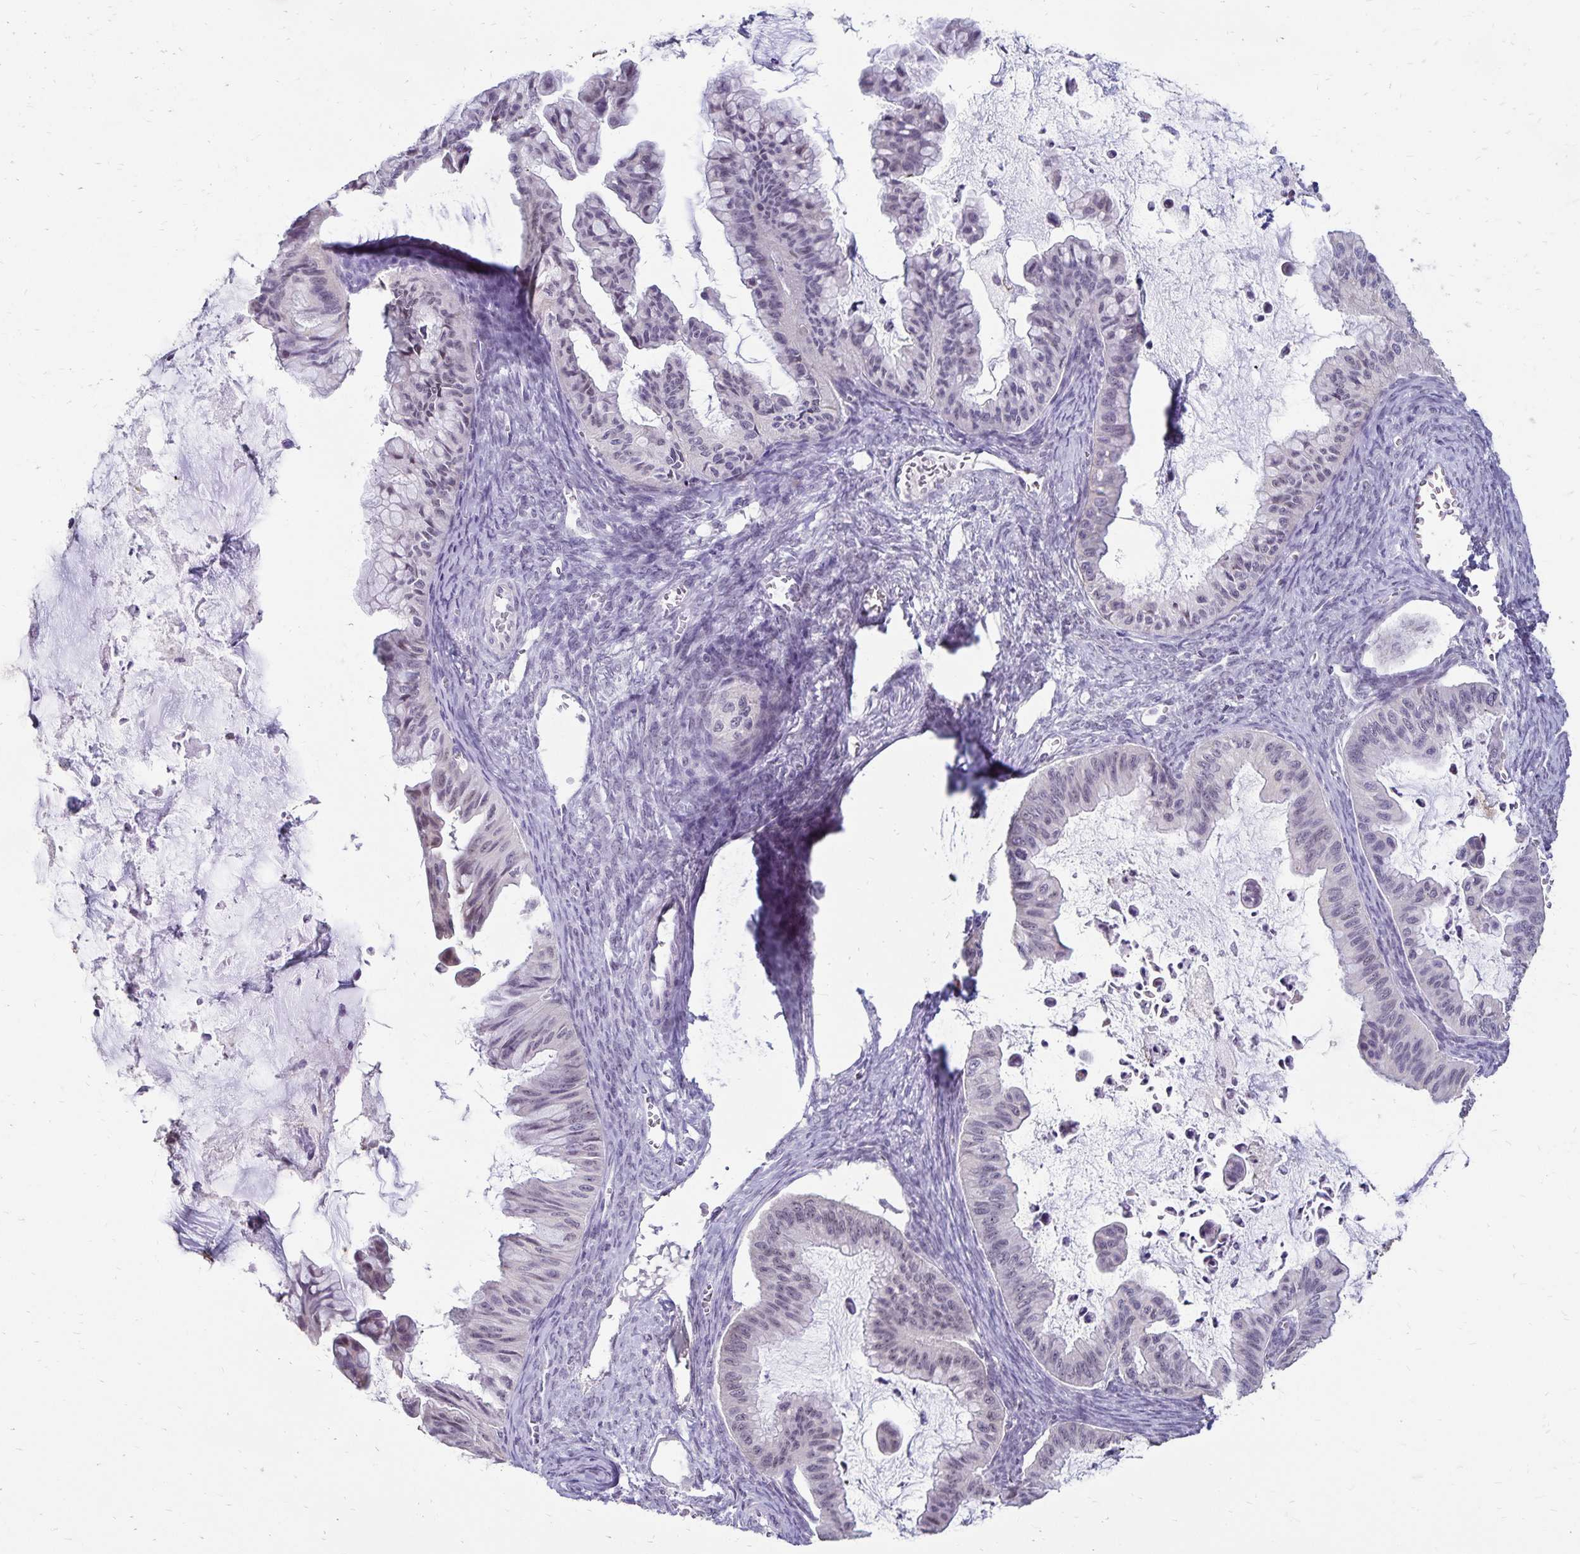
{"staining": {"intensity": "negative", "quantity": "none", "location": "none"}, "tissue": "ovarian cancer", "cell_type": "Tumor cells", "image_type": "cancer", "snomed": [{"axis": "morphology", "description": "Cystadenocarcinoma, mucinous, NOS"}, {"axis": "topography", "description": "Ovary"}], "caption": "Mucinous cystadenocarcinoma (ovarian) was stained to show a protein in brown. There is no significant positivity in tumor cells.", "gene": "POLB", "patient": {"sex": "female", "age": 72}}